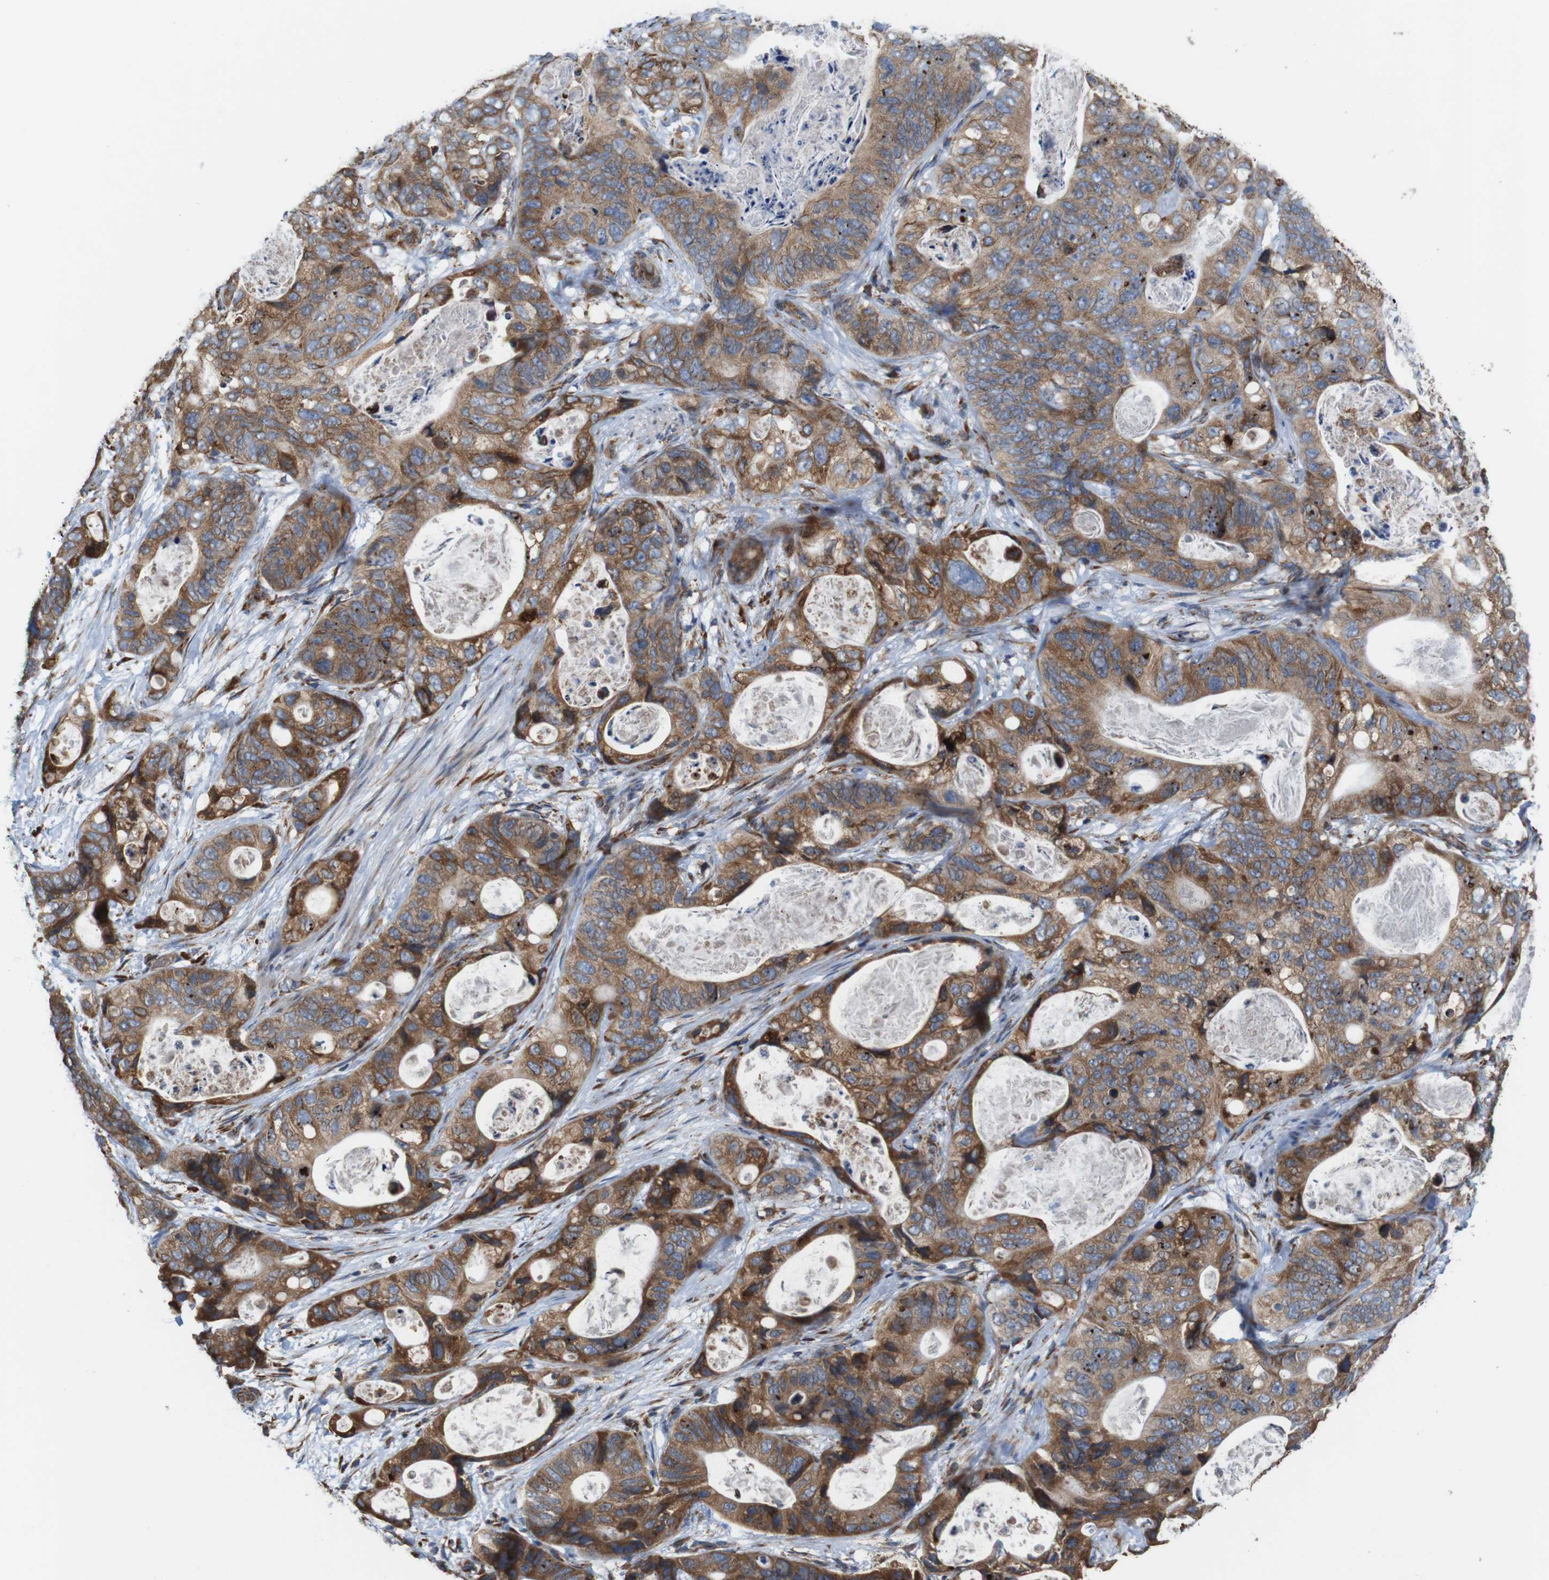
{"staining": {"intensity": "moderate", "quantity": ">75%", "location": "cytoplasmic/membranous"}, "tissue": "stomach cancer", "cell_type": "Tumor cells", "image_type": "cancer", "snomed": [{"axis": "morphology", "description": "Adenocarcinoma, NOS"}, {"axis": "topography", "description": "Stomach"}], "caption": "Immunohistochemical staining of human stomach adenocarcinoma exhibits medium levels of moderate cytoplasmic/membranous positivity in about >75% of tumor cells. (Brightfield microscopy of DAB IHC at high magnification).", "gene": "UGGT1", "patient": {"sex": "female", "age": 89}}